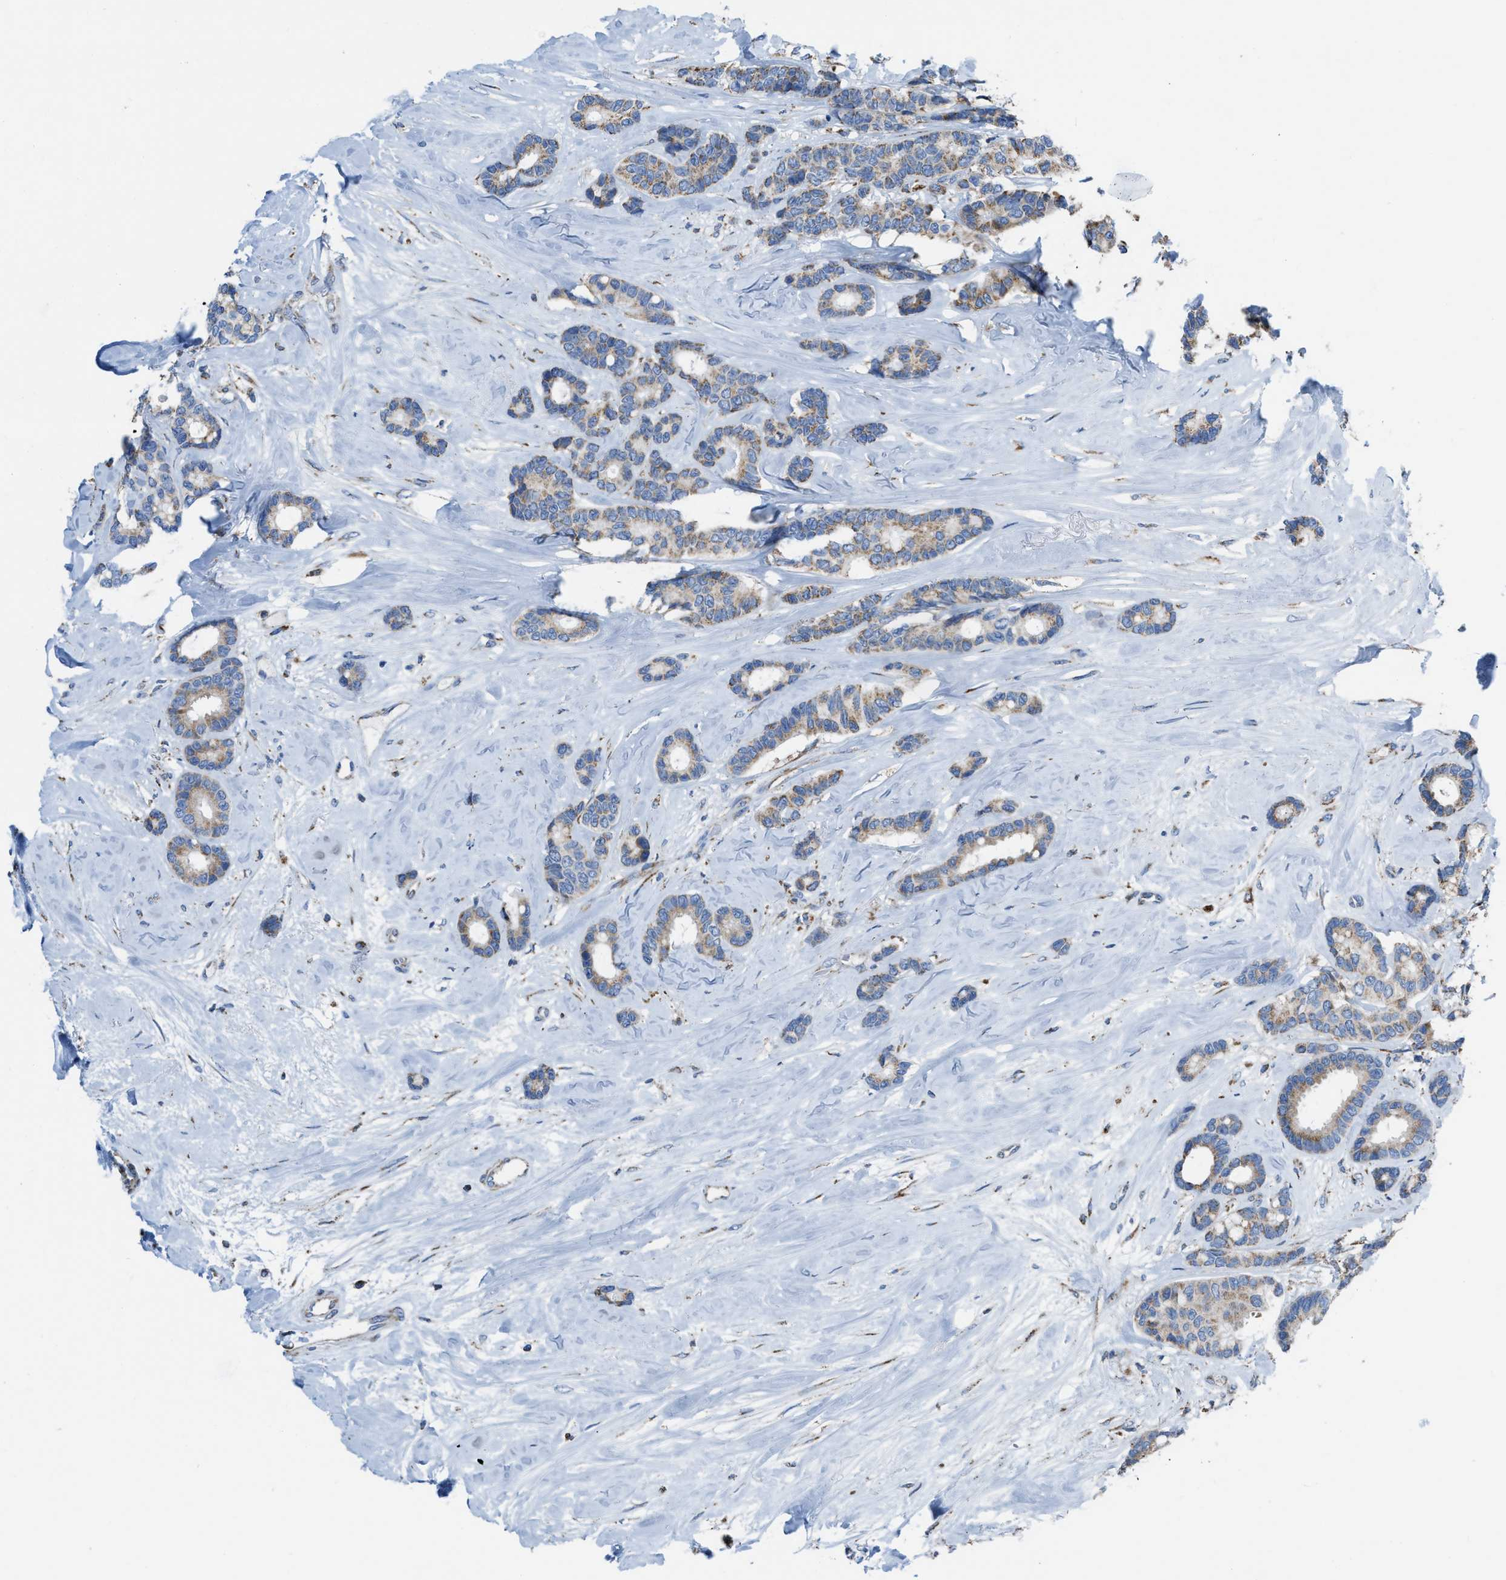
{"staining": {"intensity": "weak", "quantity": ">75%", "location": "cytoplasmic/membranous"}, "tissue": "breast cancer", "cell_type": "Tumor cells", "image_type": "cancer", "snomed": [{"axis": "morphology", "description": "Duct carcinoma"}, {"axis": "topography", "description": "Breast"}], "caption": "Immunohistochemical staining of human breast intraductal carcinoma shows low levels of weak cytoplasmic/membranous staining in approximately >75% of tumor cells.", "gene": "ETFB", "patient": {"sex": "female", "age": 87}}